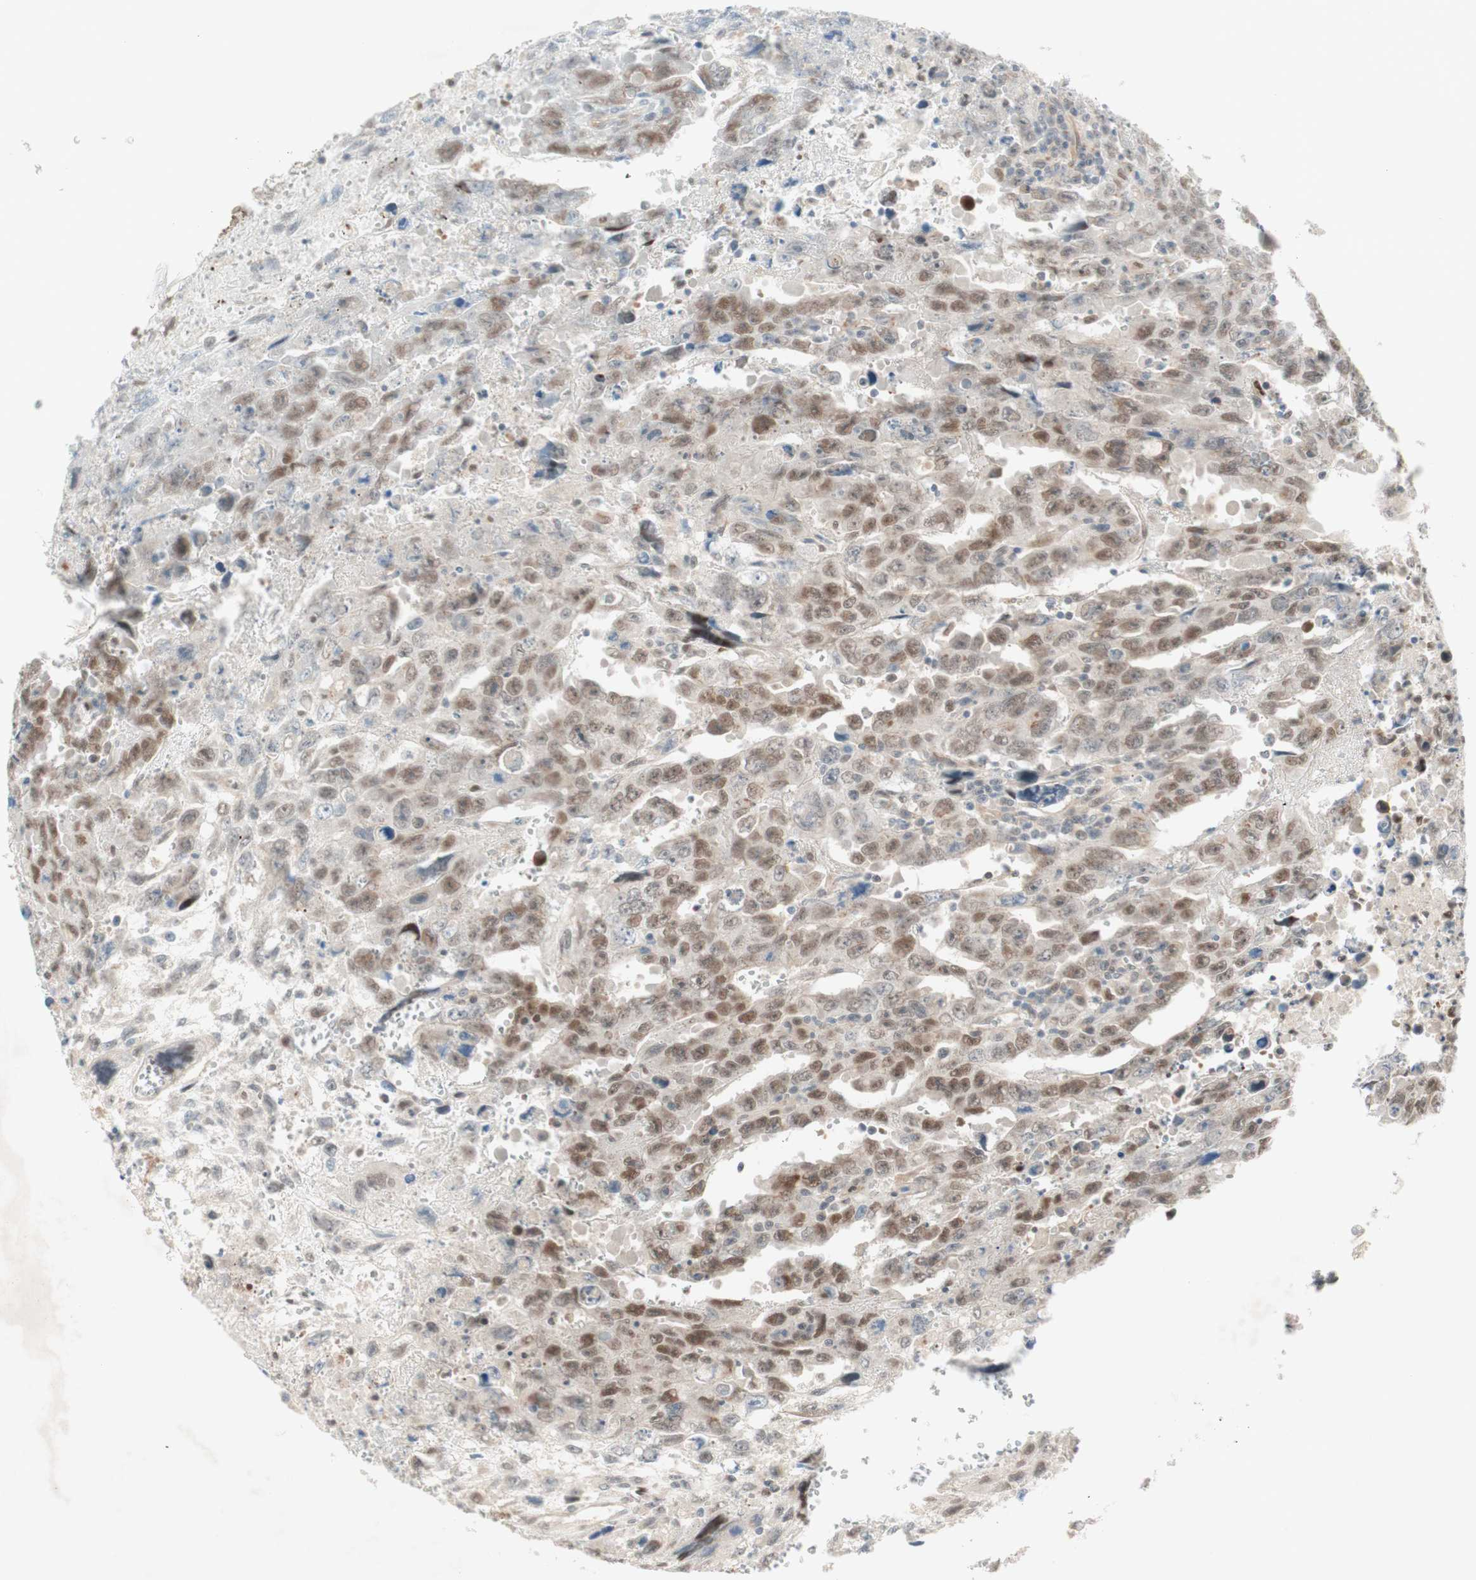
{"staining": {"intensity": "weak", "quantity": ">75%", "location": "nuclear"}, "tissue": "testis cancer", "cell_type": "Tumor cells", "image_type": "cancer", "snomed": [{"axis": "morphology", "description": "Carcinoma, Embryonal, NOS"}, {"axis": "topography", "description": "Testis"}], "caption": "This micrograph exhibits testis cancer stained with IHC to label a protein in brown. The nuclear of tumor cells show weak positivity for the protein. Nuclei are counter-stained blue.", "gene": "RFNG", "patient": {"sex": "male", "age": 28}}